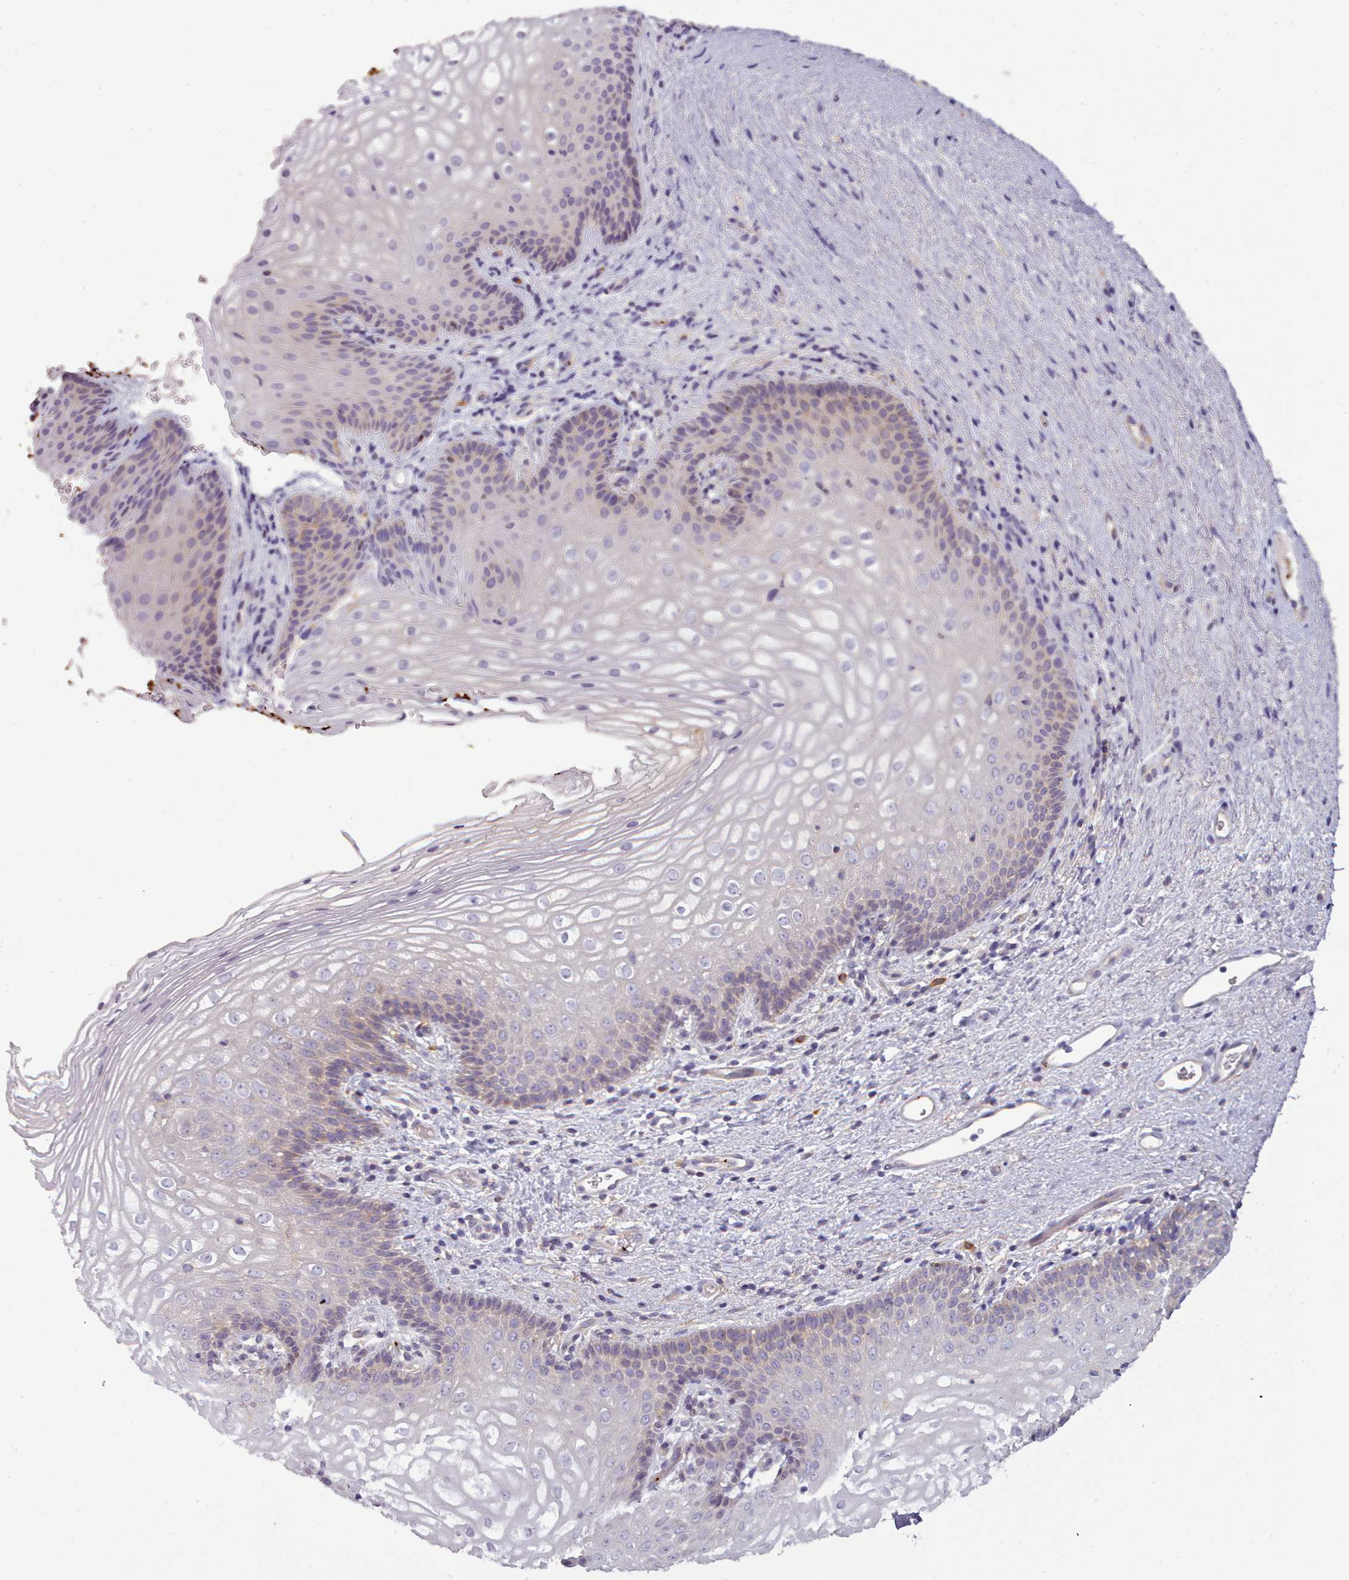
{"staining": {"intensity": "negative", "quantity": "none", "location": "none"}, "tissue": "vagina", "cell_type": "Squamous epithelial cells", "image_type": "normal", "snomed": [{"axis": "morphology", "description": "Normal tissue, NOS"}, {"axis": "topography", "description": "Vagina"}], "caption": "Squamous epithelial cells are negative for brown protein staining in benign vagina. (Stains: DAB (3,3'-diaminobenzidine) immunohistochemistry (IHC) with hematoxylin counter stain, Microscopy: brightfield microscopy at high magnification).", "gene": "NDST2", "patient": {"sex": "female", "age": 47}}